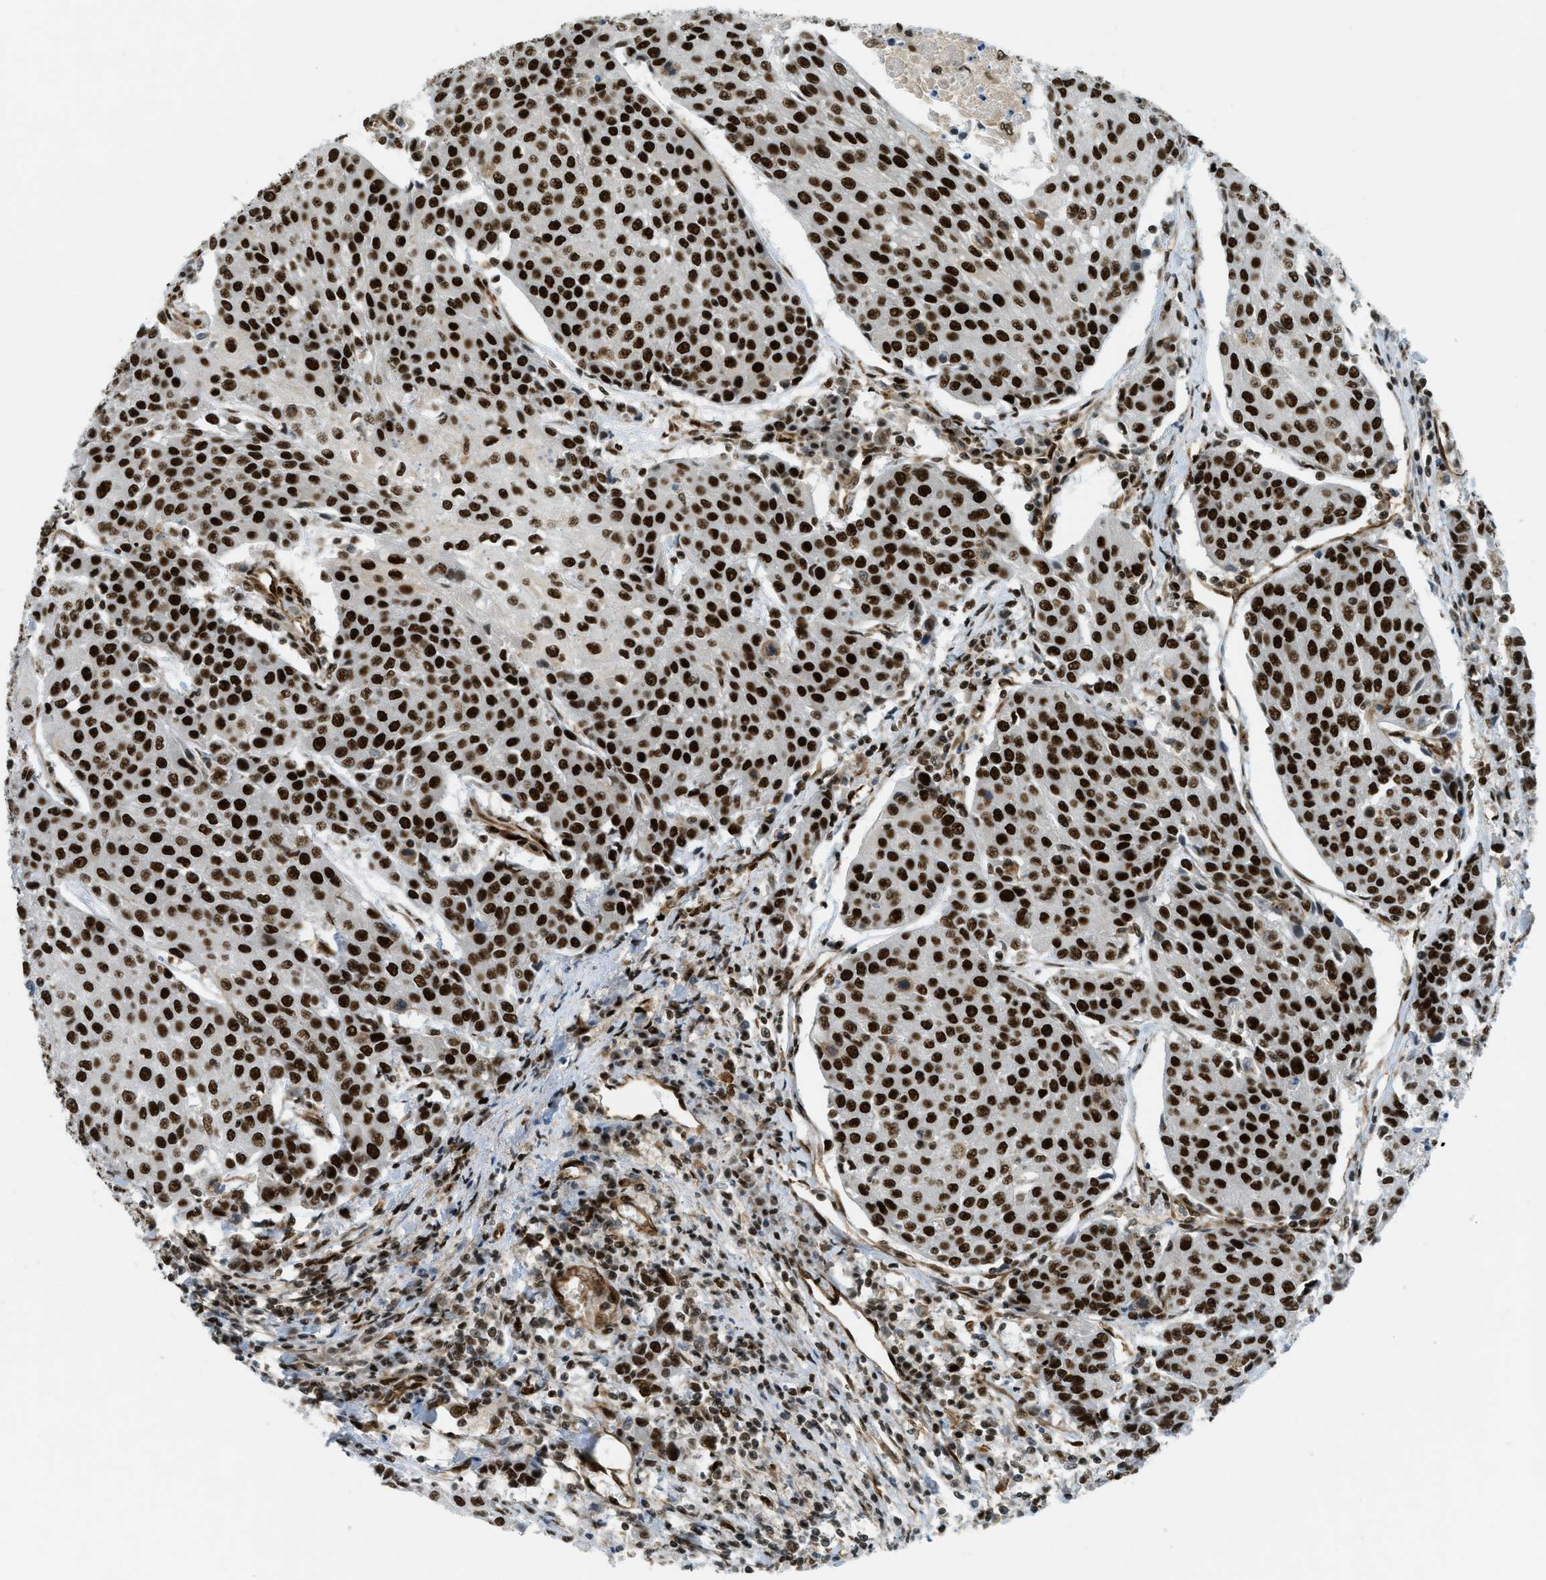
{"staining": {"intensity": "strong", "quantity": ">75%", "location": "nuclear"}, "tissue": "urothelial cancer", "cell_type": "Tumor cells", "image_type": "cancer", "snomed": [{"axis": "morphology", "description": "Urothelial carcinoma, High grade"}, {"axis": "topography", "description": "Urinary bladder"}], "caption": "Protein expression analysis of urothelial cancer reveals strong nuclear positivity in approximately >75% of tumor cells. The staining was performed using DAB (3,3'-diaminobenzidine) to visualize the protein expression in brown, while the nuclei were stained in blue with hematoxylin (Magnification: 20x).", "gene": "ZFR", "patient": {"sex": "female", "age": 85}}